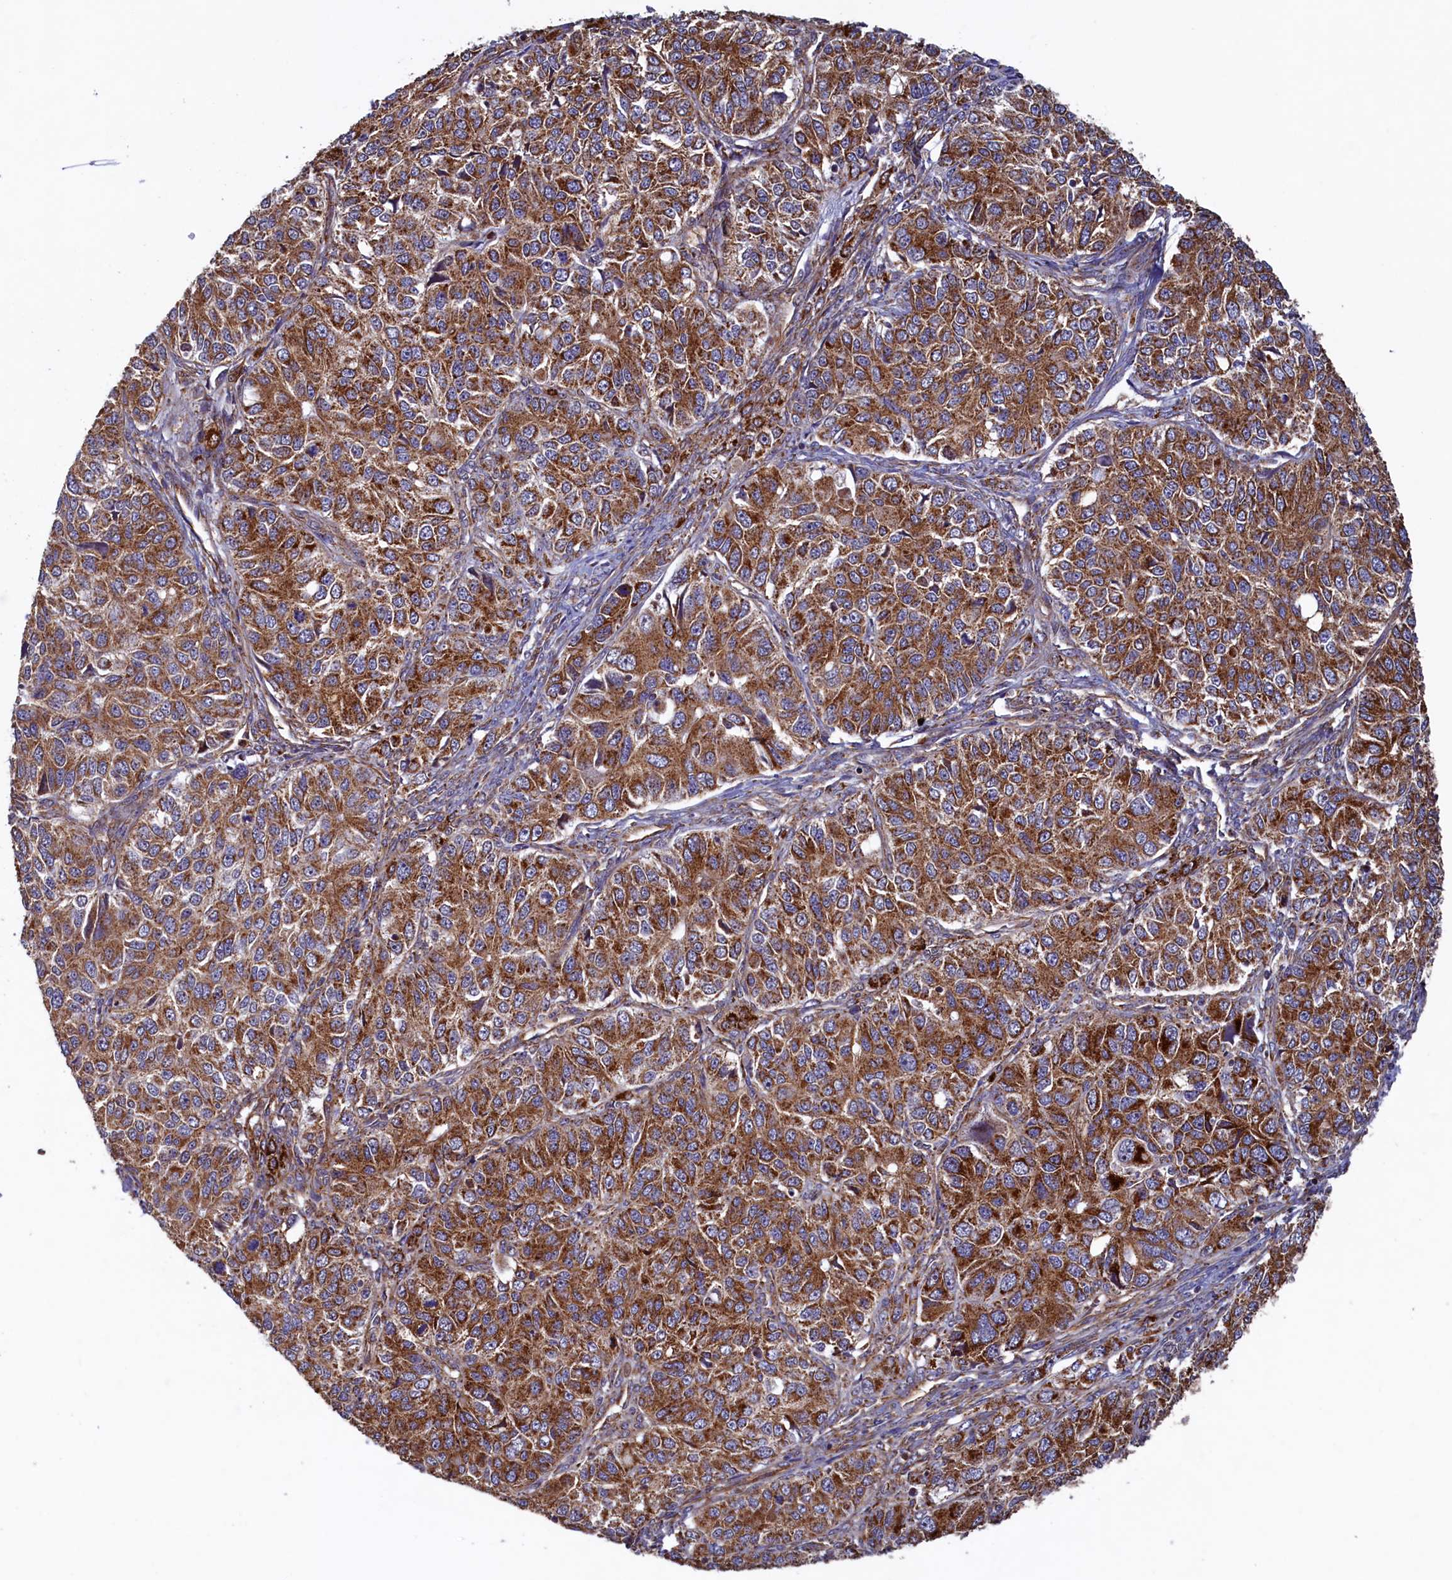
{"staining": {"intensity": "strong", "quantity": ">75%", "location": "cytoplasmic/membranous"}, "tissue": "ovarian cancer", "cell_type": "Tumor cells", "image_type": "cancer", "snomed": [{"axis": "morphology", "description": "Carcinoma, endometroid"}, {"axis": "topography", "description": "Ovary"}], "caption": "Ovarian endometroid carcinoma stained with DAB (3,3'-diaminobenzidine) IHC demonstrates high levels of strong cytoplasmic/membranous positivity in about >75% of tumor cells.", "gene": "UBE3B", "patient": {"sex": "female", "age": 51}}